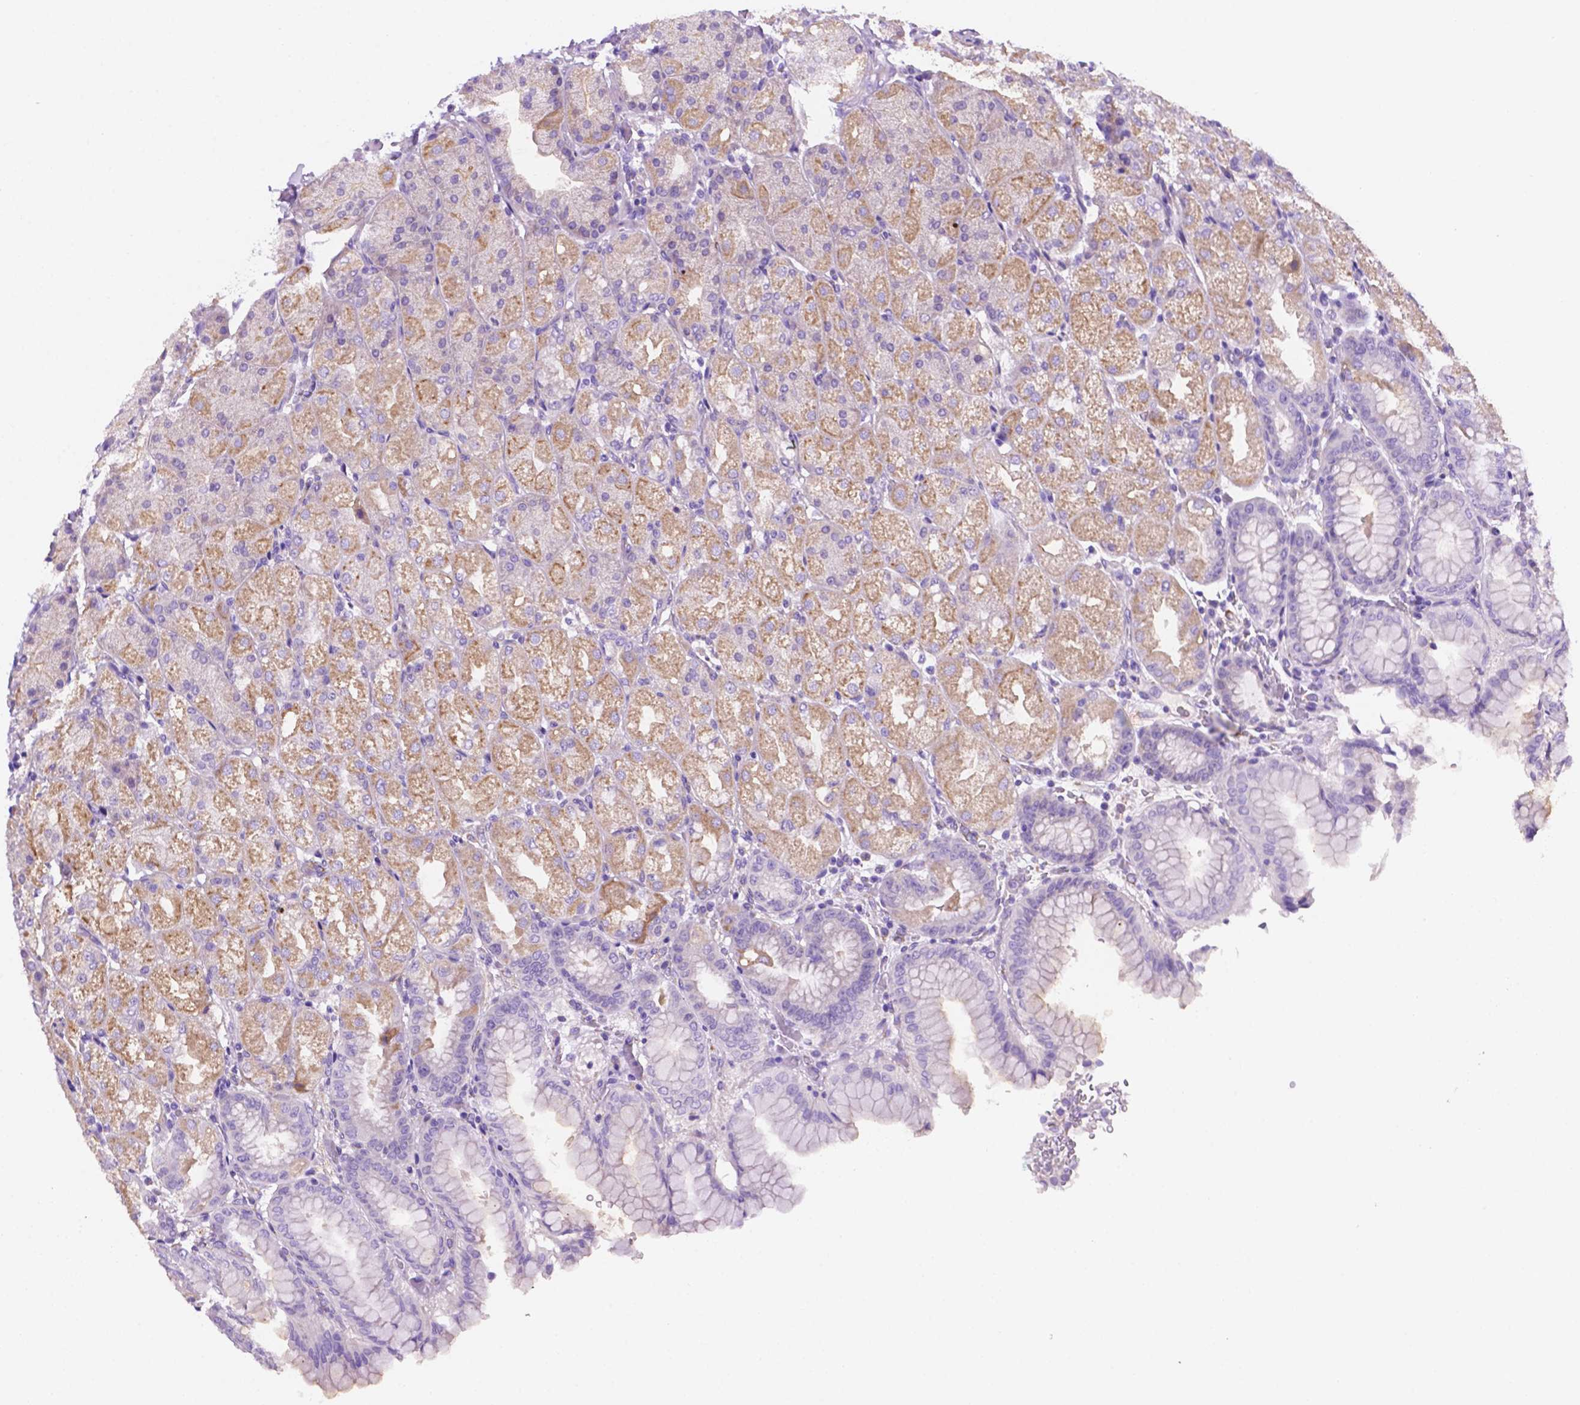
{"staining": {"intensity": "moderate", "quantity": "25%-75%", "location": "cytoplasmic/membranous"}, "tissue": "stomach", "cell_type": "Glandular cells", "image_type": "normal", "snomed": [{"axis": "morphology", "description": "Normal tissue, NOS"}, {"axis": "topography", "description": "Stomach, upper"}, {"axis": "topography", "description": "Stomach"}, {"axis": "topography", "description": "Stomach, lower"}], "caption": "Glandular cells show medium levels of moderate cytoplasmic/membranous staining in approximately 25%-75% of cells in benign human stomach.", "gene": "CEACAM7", "patient": {"sex": "male", "age": 62}}